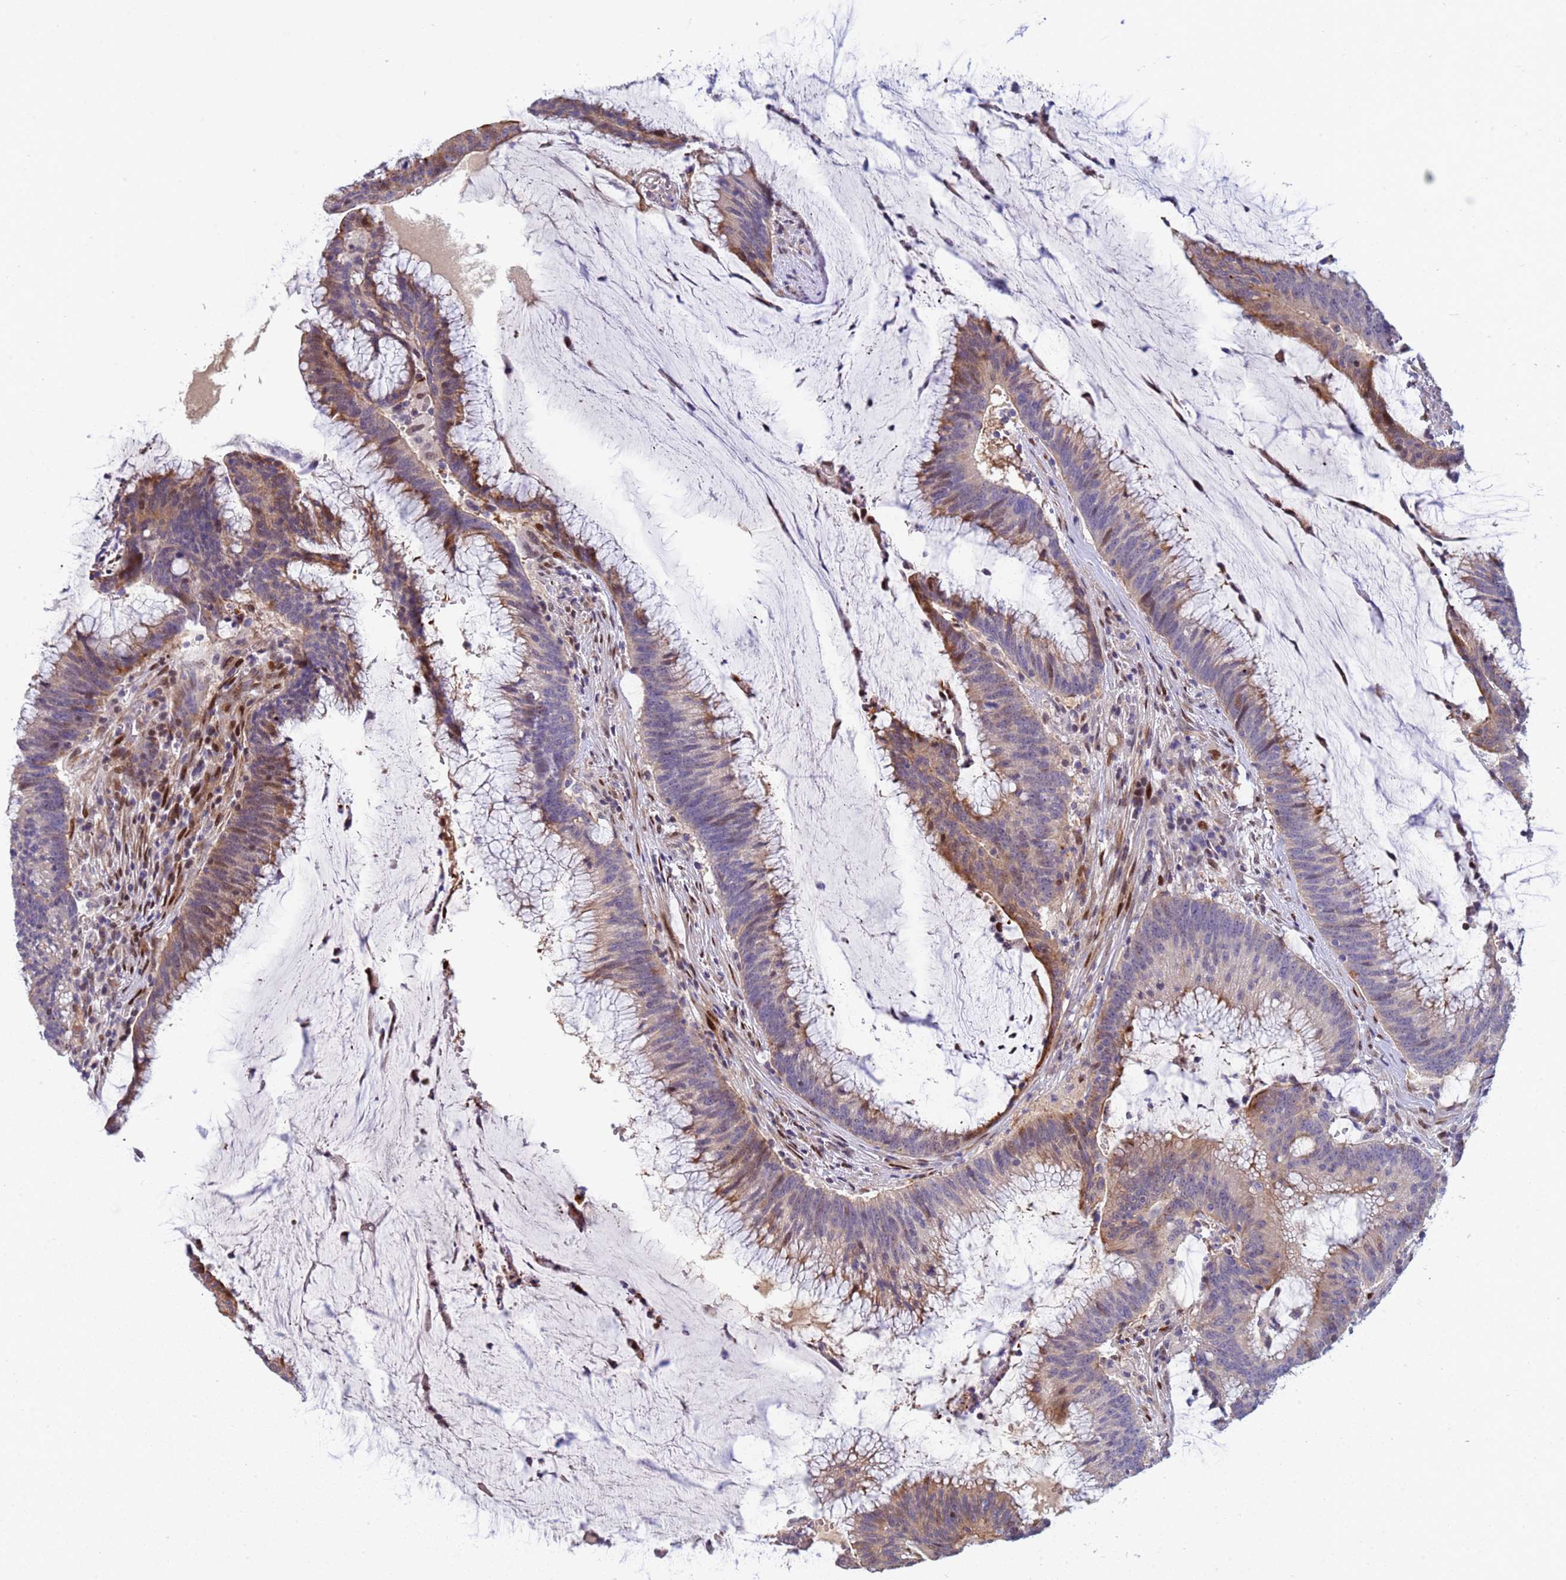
{"staining": {"intensity": "moderate", "quantity": "<25%", "location": "cytoplasmic/membranous"}, "tissue": "colorectal cancer", "cell_type": "Tumor cells", "image_type": "cancer", "snomed": [{"axis": "morphology", "description": "Adenocarcinoma, NOS"}, {"axis": "topography", "description": "Rectum"}], "caption": "Colorectal adenocarcinoma was stained to show a protein in brown. There is low levels of moderate cytoplasmic/membranous positivity in about <25% of tumor cells.", "gene": "PPP6R1", "patient": {"sex": "female", "age": 77}}